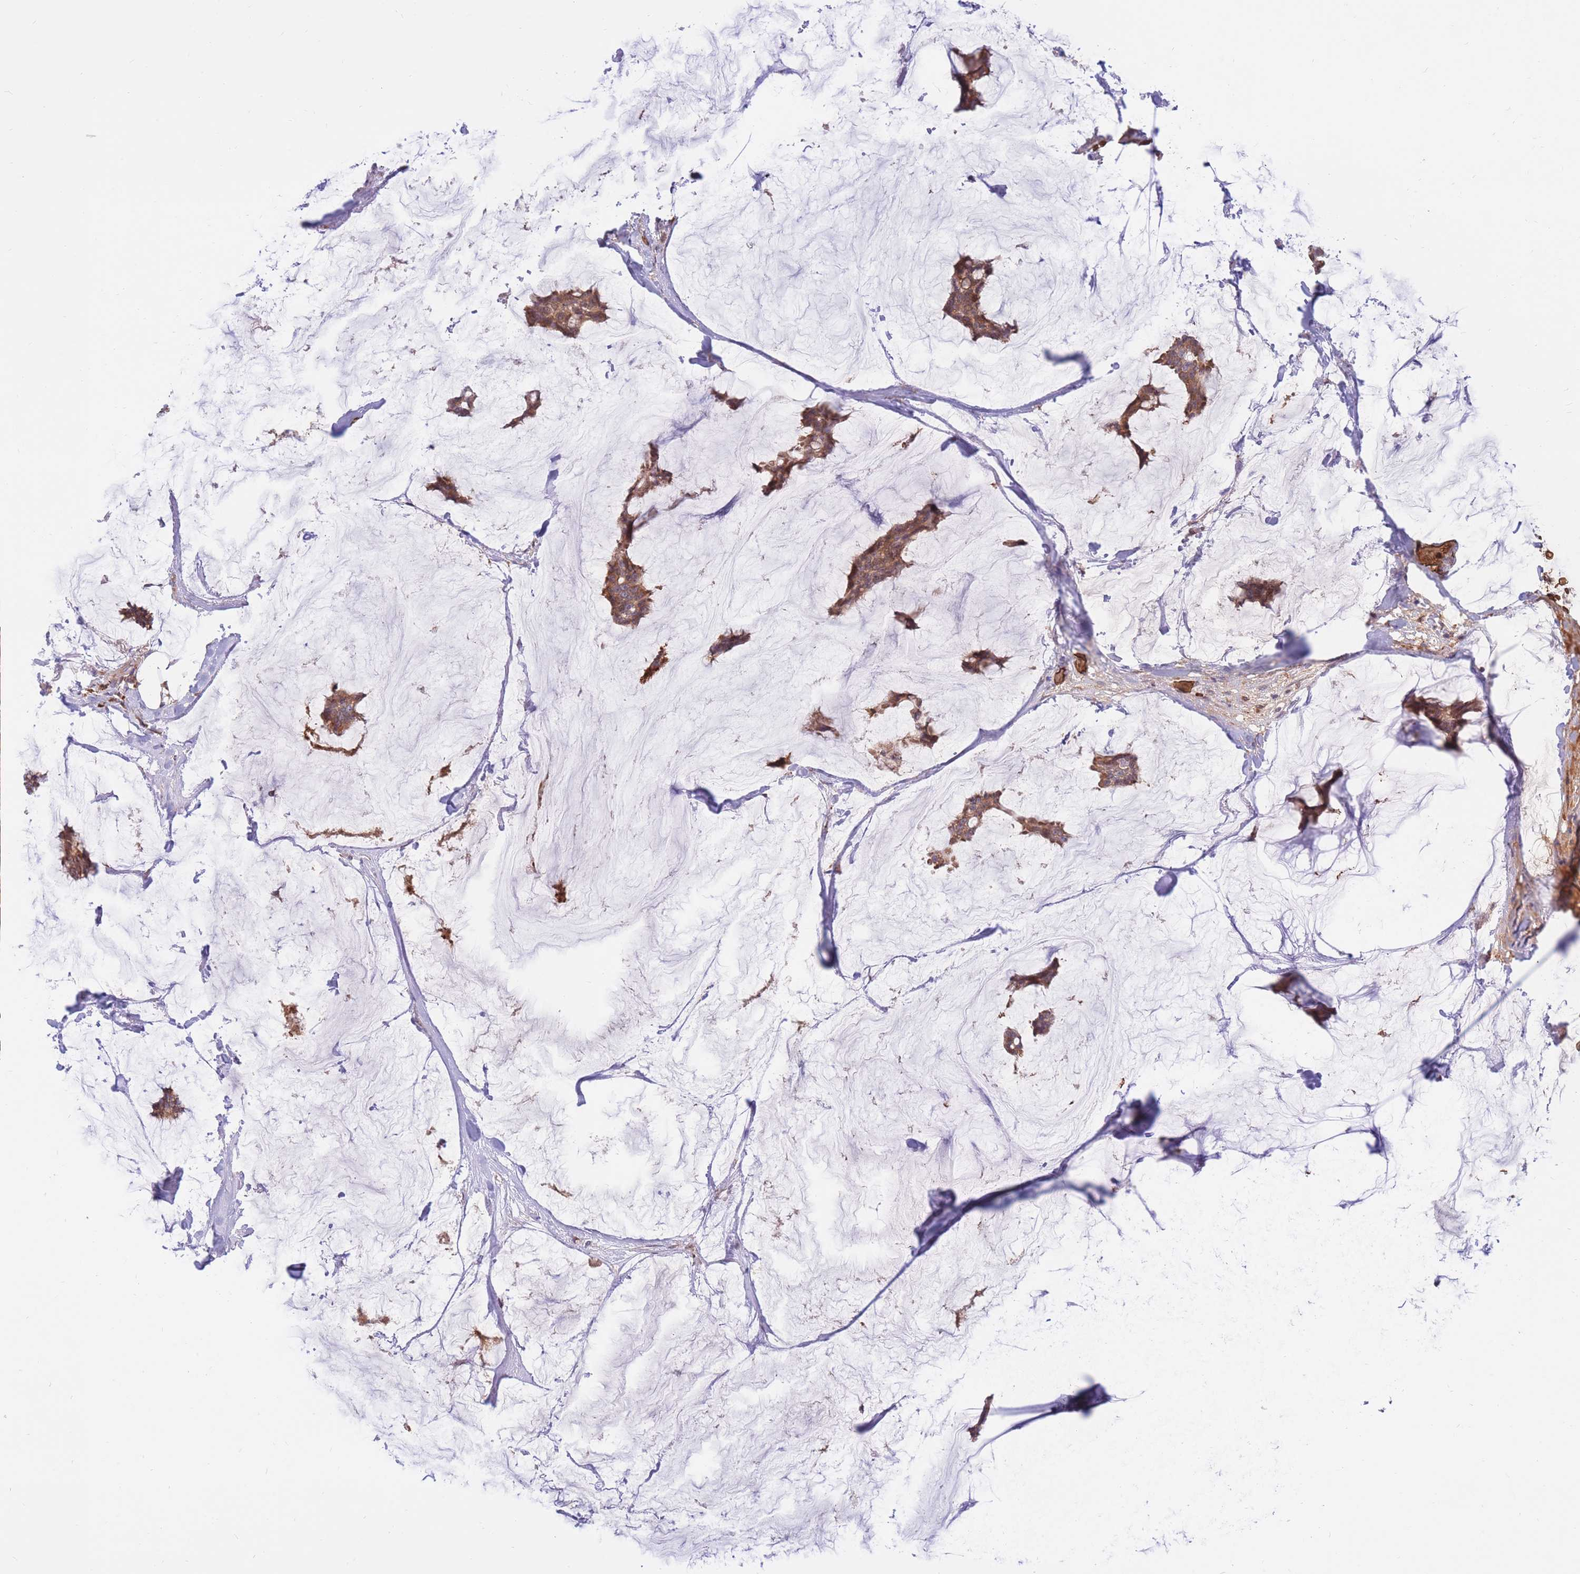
{"staining": {"intensity": "moderate", "quantity": ">75%", "location": "cytoplasmic/membranous"}, "tissue": "breast cancer", "cell_type": "Tumor cells", "image_type": "cancer", "snomed": [{"axis": "morphology", "description": "Duct carcinoma"}, {"axis": "topography", "description": "Breast"}], "caption": "Immunohistochemical staining of invasive ductal carcinoma (breast) demonstrates medium levels of moderate cytoplasmic/membranous protein expression in about >75% of tumor cells.", "gene": "ATP10D", "patient": {"sex": "female", "age": 93}}